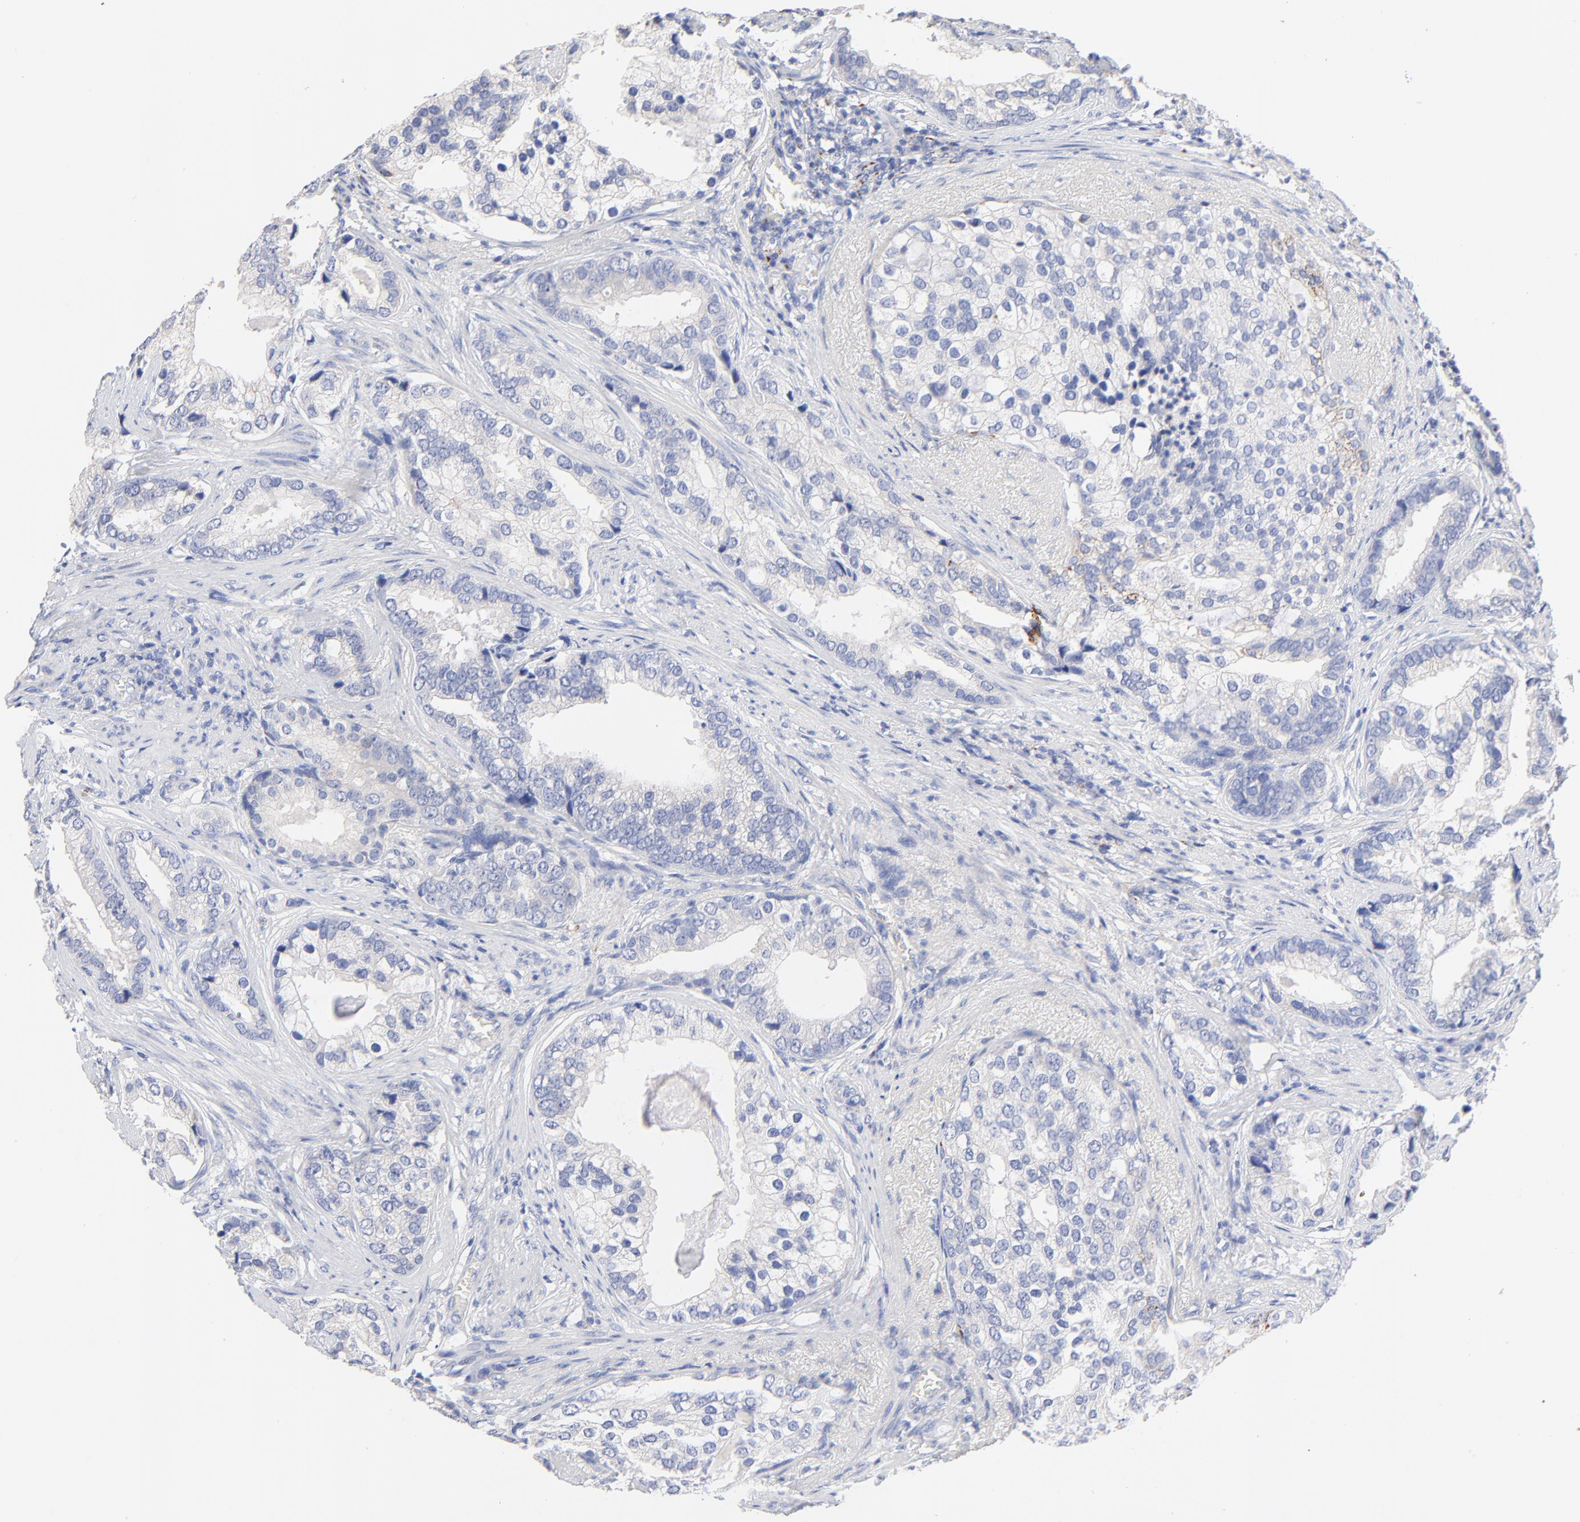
{"staining": {"intensity": "negative", "quantity": "none", "location": "none"}, "tissue": "prostate cancer", "cell_type": "Tumor cells", "image_type": "cancer", "snomed": [{"axis": "morphology", "description": "Adenocarcinoma, Low grade"}, {"axis": "topography", "description": "Prostate"}], "caption": "This is an immunohistochemistry image of human prostate adenocarcinoma (low-grade). There is no expression in tumor cells.", "gene": "FBXO10", "patient": {"sex": "male", "age": 71}}